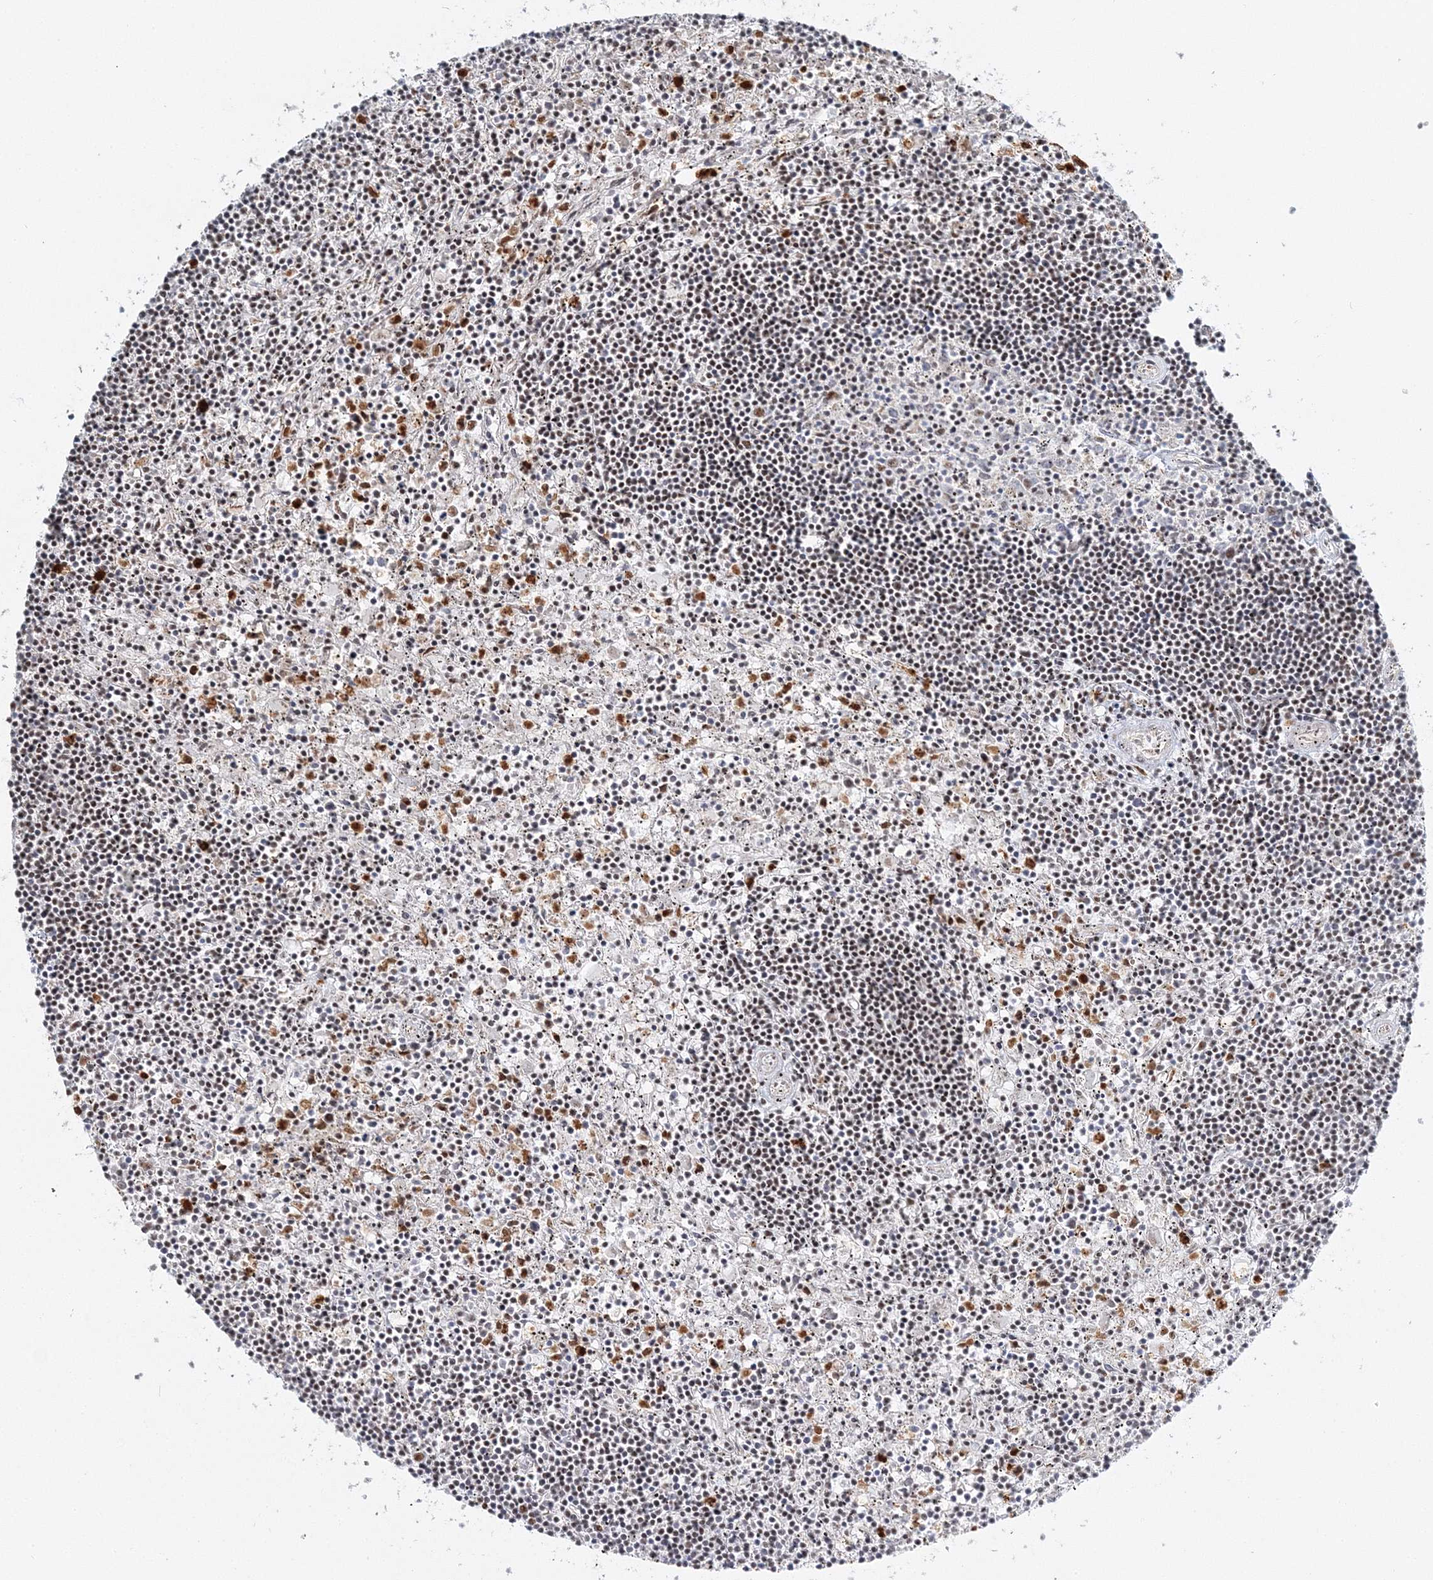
{"staining": {"intensity": "weak", "quantity": "25%-75%", "location": "nuclear"}, "tissue": "lymphoma", "cell_type": "Tumor cells", "image_type": "cancer", "snomed": [{"axis": "morphology", "description": "Malignant lymphoma, non-Hodgkin's type, Low grade"}, {"axis": "topography", "description": "Spleen"}], "caption": "Lymphoma stained for a protein (brown) displays weak nuclear positive staining in about 25%-75% of tumor cells.", "gene": "QRICH1", "patient": {"sex": "male", "age": 76}}